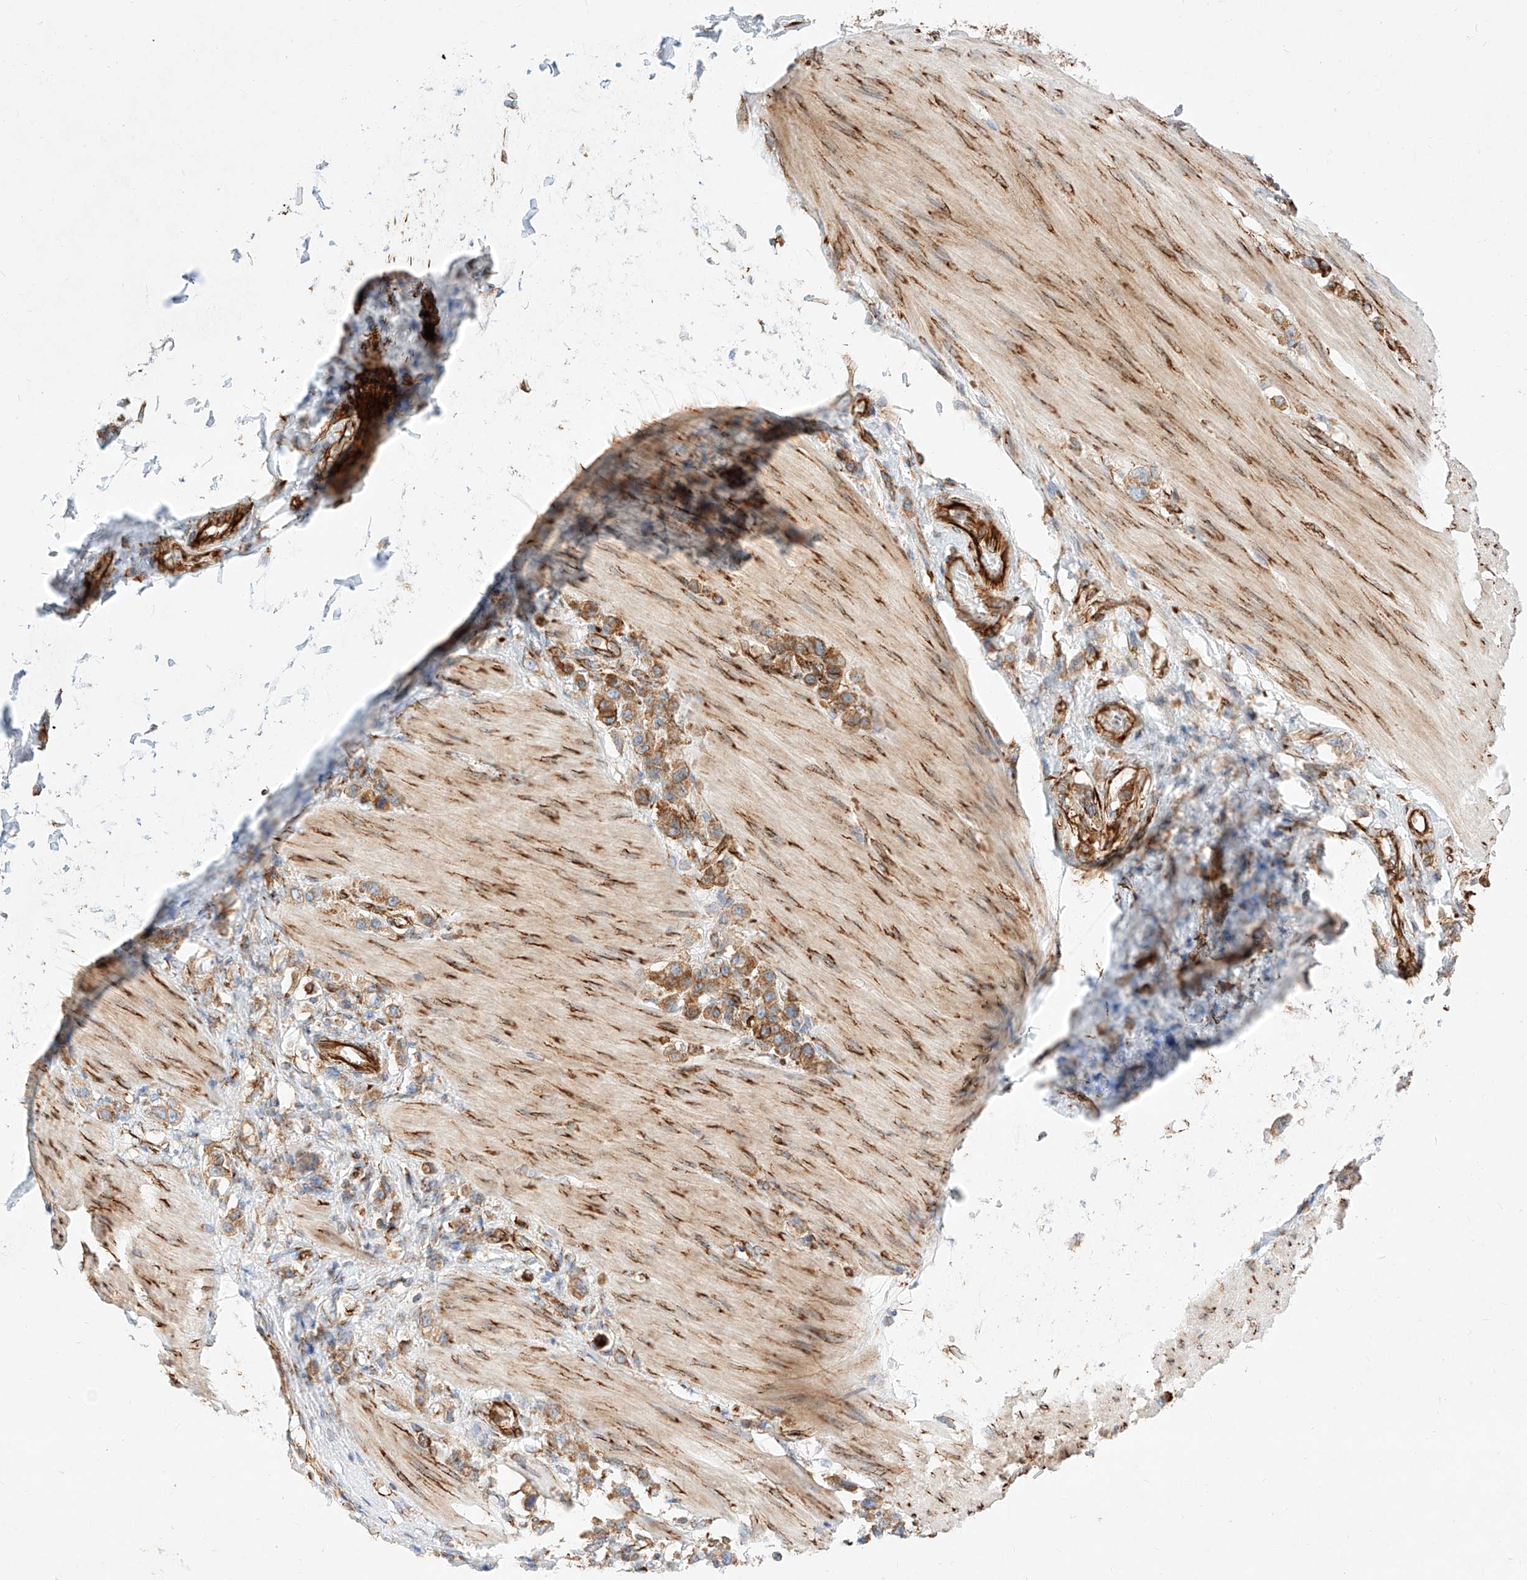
{"staining": {"intensity": "moderate", "quantity": ">75%", "location": "cytoplasmic/membranous"}, "tissue": "stomach cancer", "cell_type": "Tumor cells", "image_type": "cancer", "snomed": [{"axis": "morphology", "description": "Adenocarcinoma, NOS"}, {"axis": "topography", "description": "Stomach"}], "caption": "Tumor cells show medium levels of moderate cytoplasmic/membranous staining in about >75% of cells in stomach cancer.", "gene": "CSGALNACT2", "patient": {"sex": "female", "age": 65}}